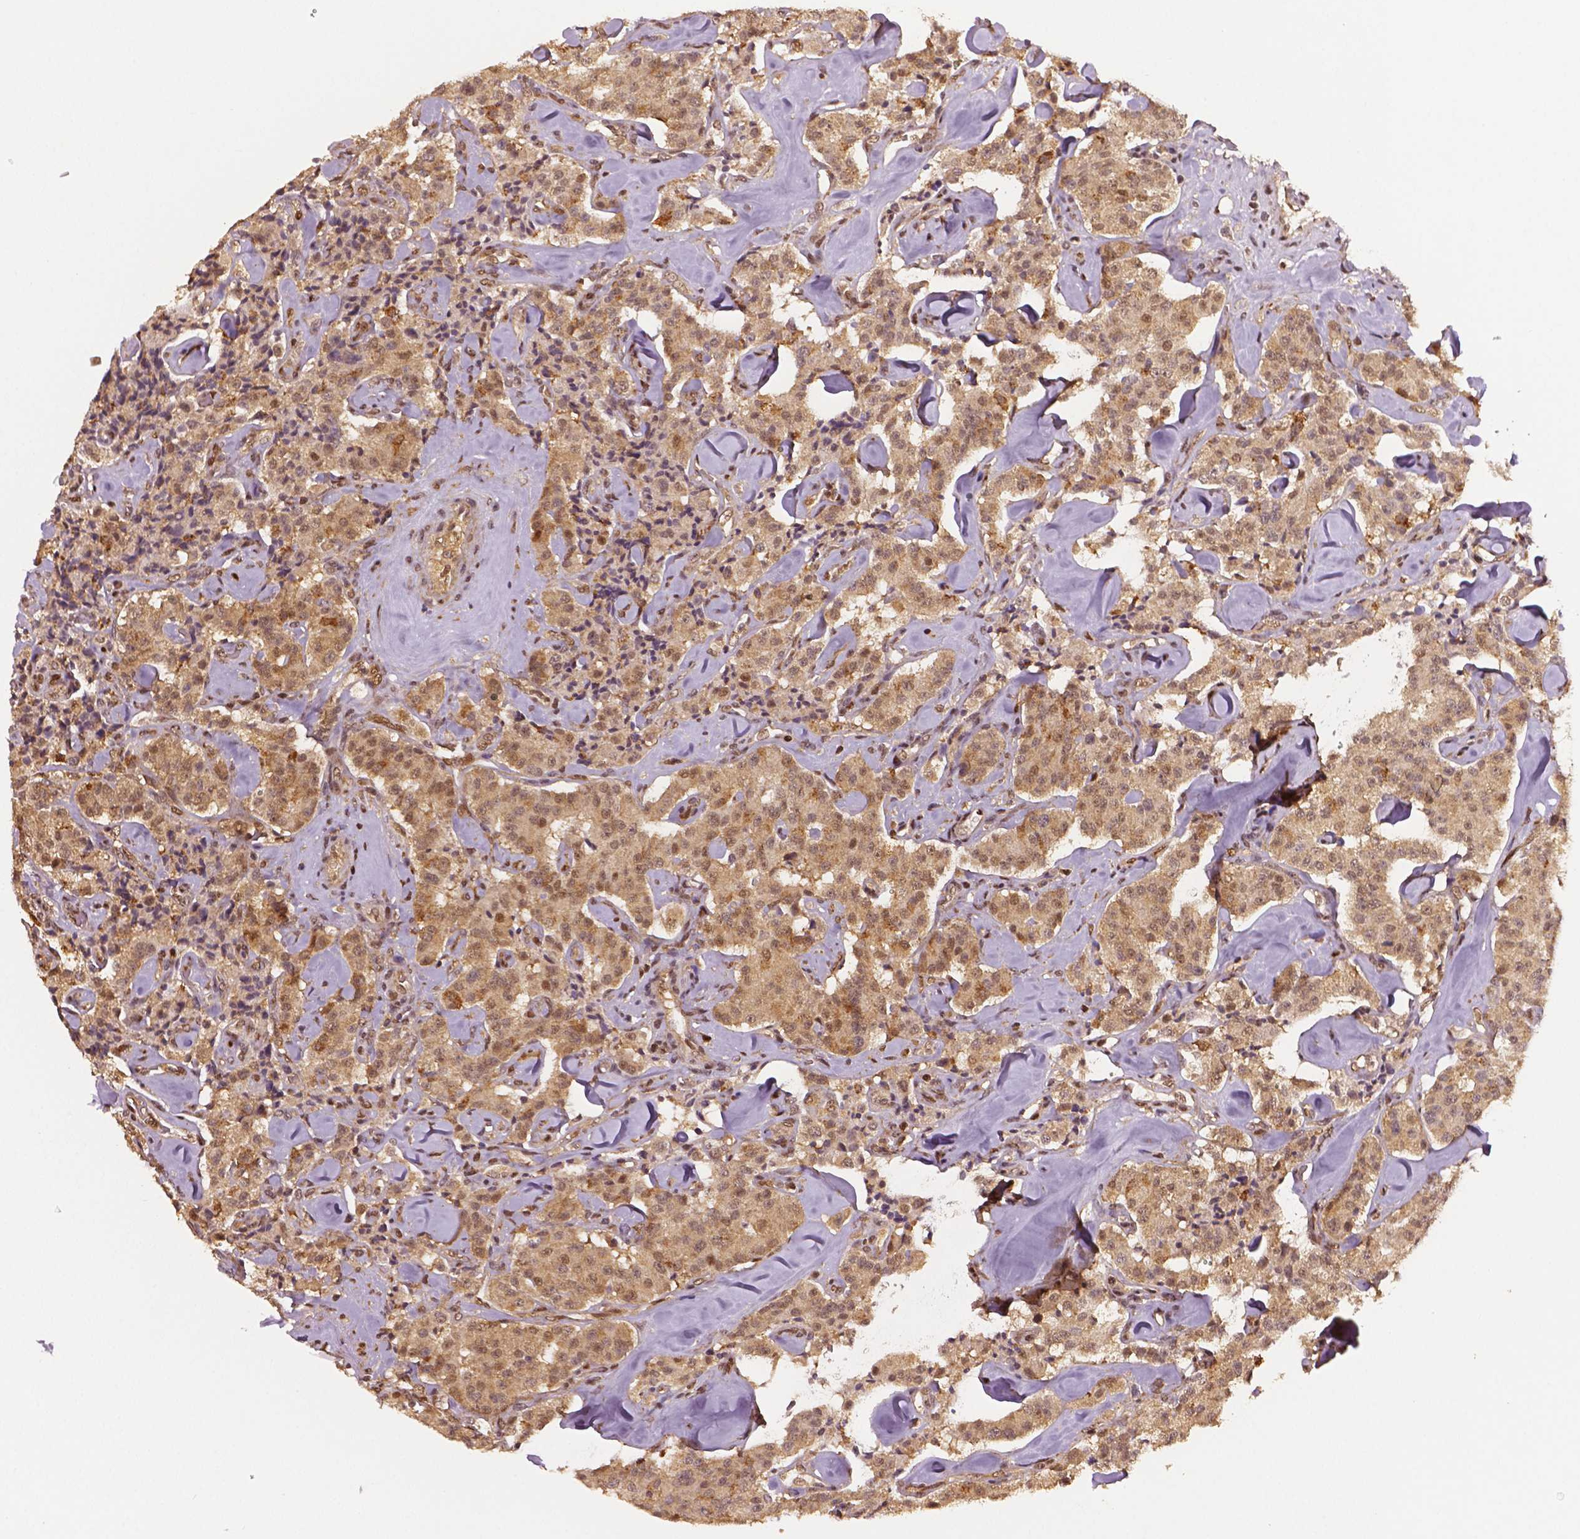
{"staining": {"intensity": "weak", "quantity": ">75%", "location": "cytoplasmic/membranous,nuclear"}, "tissue": "carcinoid", "cell_type": "Tumor cells", "image_type": "cancer", "snomed": [{"axis": "morphology", "description": "Carcinoid, malignant, NOS"}, {"axis": "topography", "description": "Pancreas"}], "caption": "Carcinoid (malignant) was stained to show a protein in brown. There is low levels of weak cytoplasmic/membranous and nuclear positivity in approximately >75% of tumor cells.", "gene": "STAT3", "patient": {"sex": "male", "age": 41}}